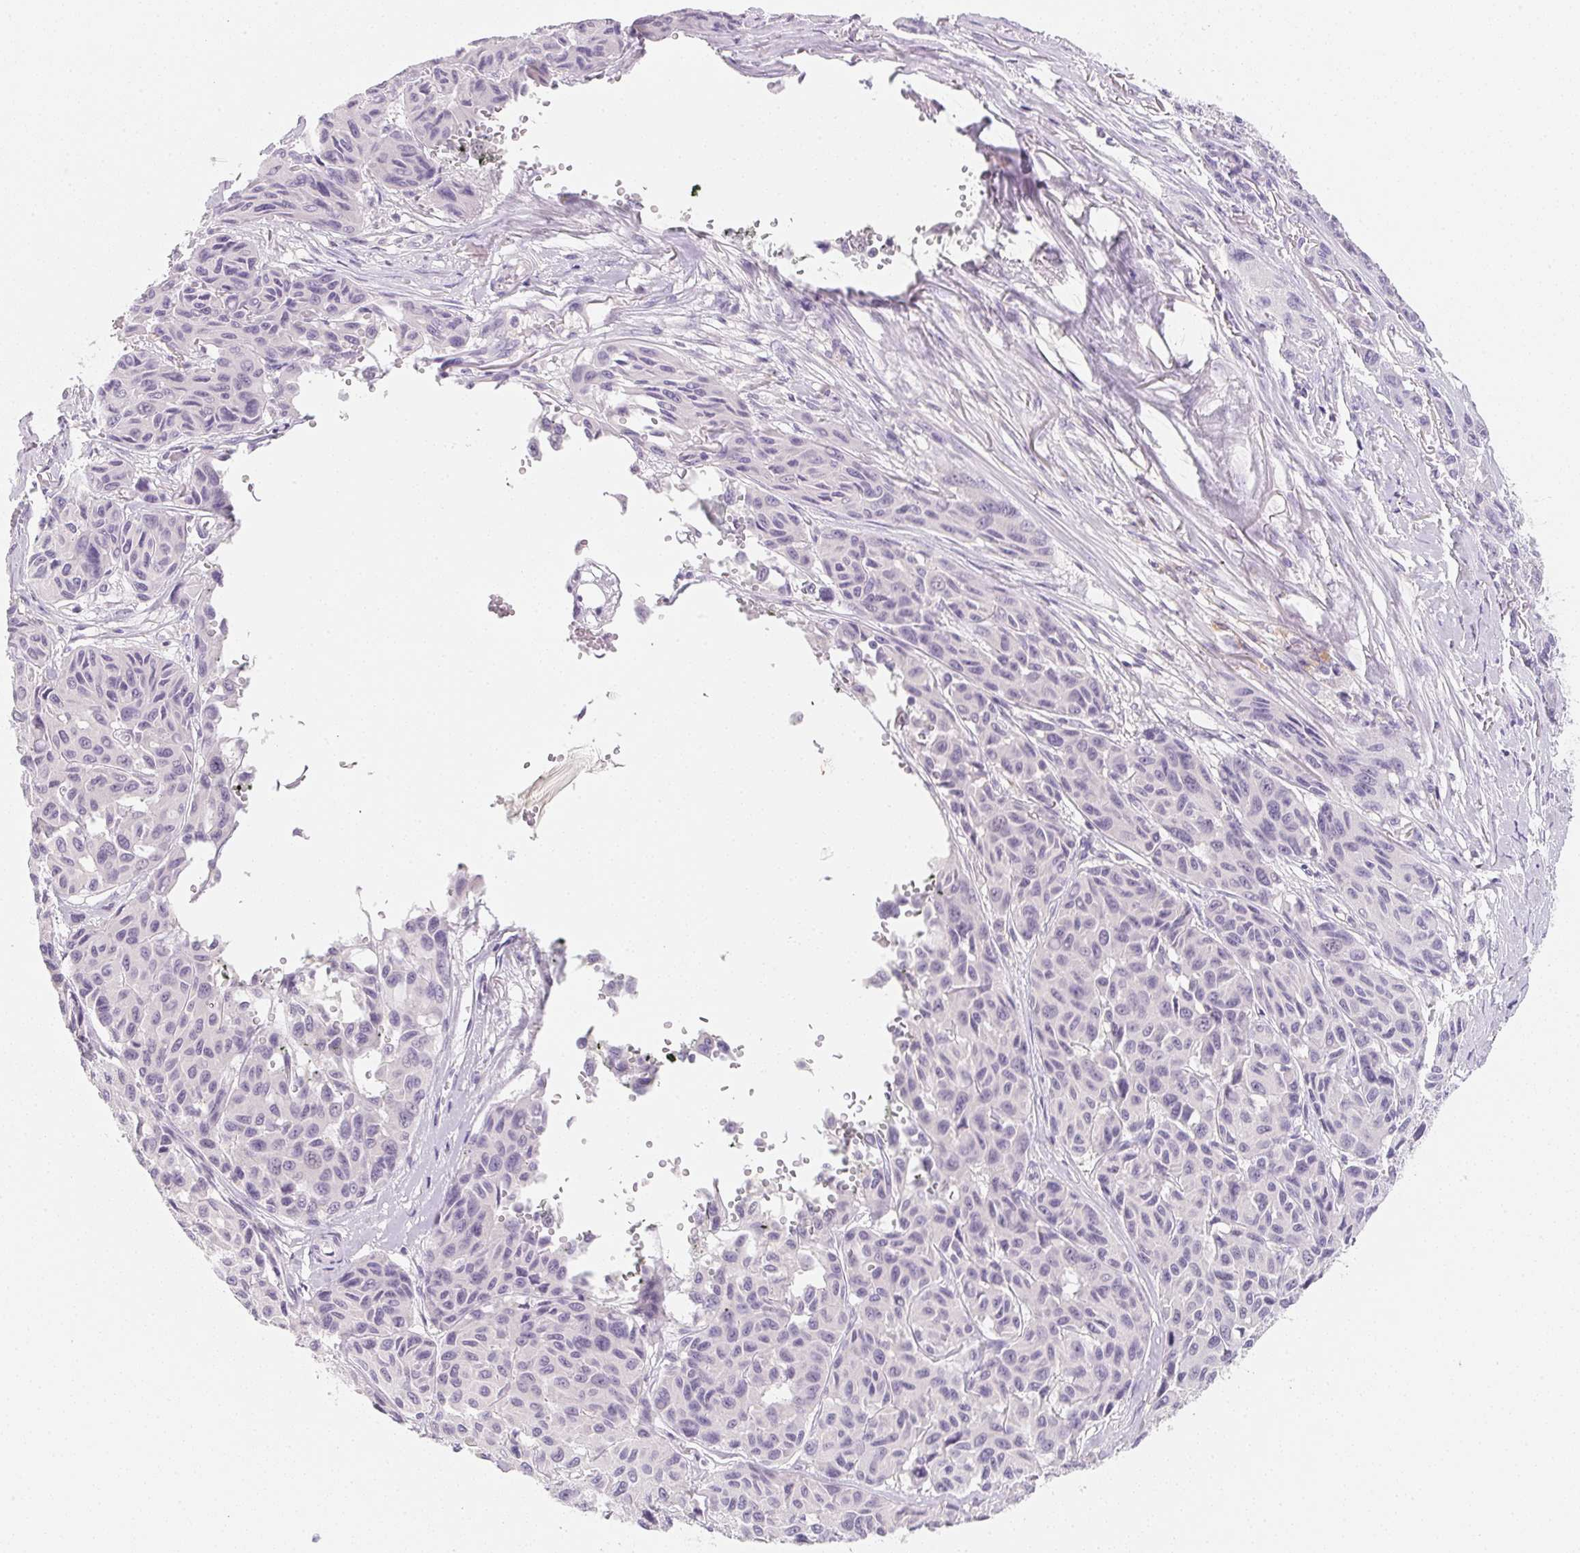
{"staining": {"intensity": "negative", "quantity": "none", "location": "none"}, "tissue": "melanoma", "cell_type": "Tumor cells", "image_type": "cancer", "snomed": [{"axis": "morphology", "description": "Malignant melanoma, NOS"}, {"axis": "topography", "description": "Skin"}], "caption": "High magnification brightfield microscopy of melanoma stained with DAB (3,3'-diaminobenzidine) (brown) and counterstained with hematoxylin (blue): tumor cells show no significant expression.", "gene": "ACP3", "patient": {"sex": "female", "age": 66}}